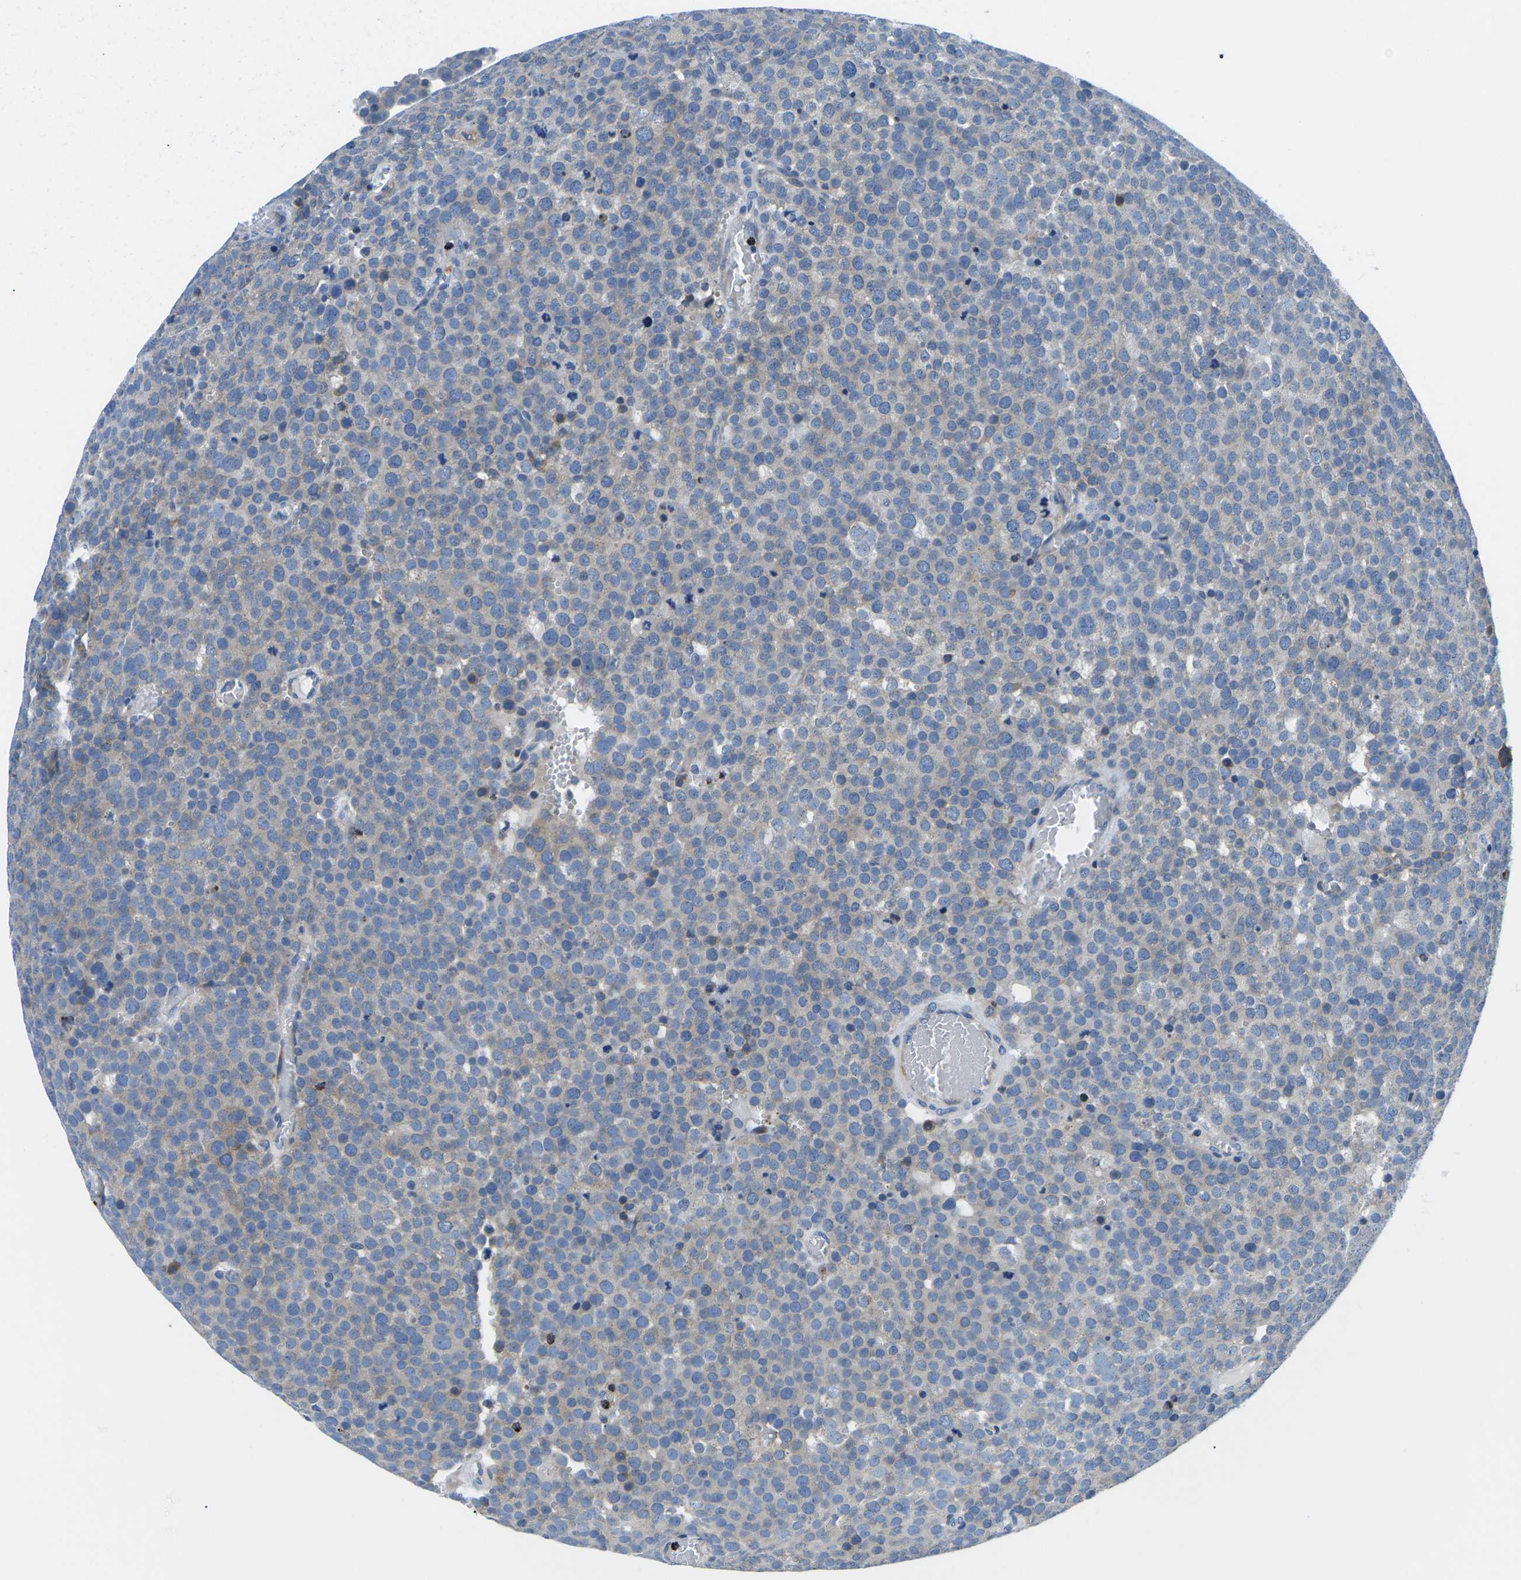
{"staining": {"intensity": "moderate", "quantity": "<25%", "location": "cytoplasmic/membranous"}, "tissue": "testis cancer", "cell_type": "Tumor cells", "image_type": "cancer", "snomed": [{"axis": "morphology", "description": "Normal tissue, NOS"}, {"axis": "morphology", "description": "Seminoma, NOS"}, {"axis": "topography", "description": "Testis"}], "caption": "Moderate cytoplasmic/membranous protein staining is identified in approximately <25% of tumor cells in testis cancer (seminoma). (Brightfield microscopy of DAB IHC at high magnification).", "gene": "MC4R", "patient": {"sex": "male", "age": 71}}